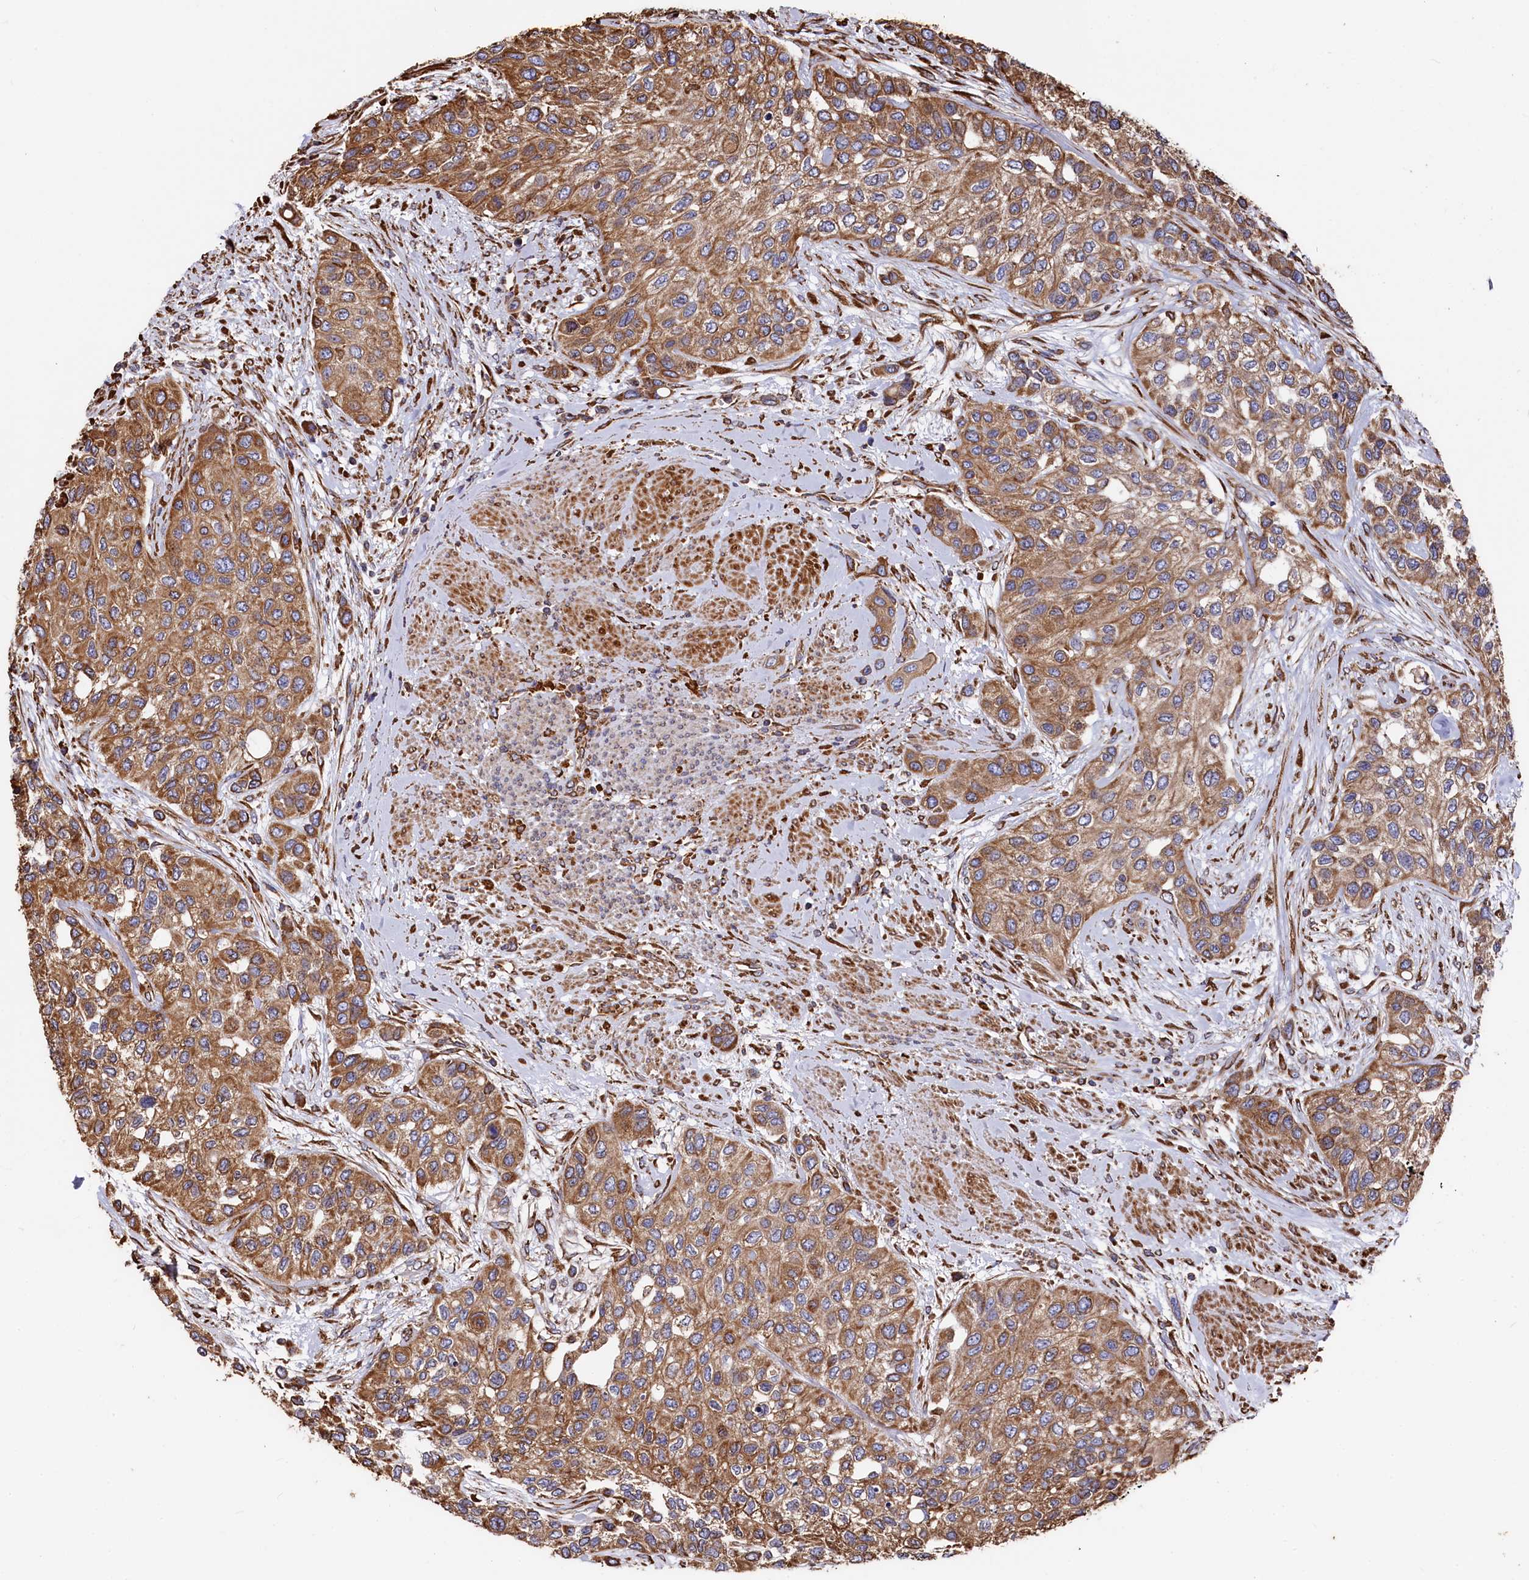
{"staining": {"intensity": "moderate", "quantity": ">75%", "location": "cytoplasmic/membranous"}, "tissue": "urothelial cancer", "cell_type": "Tumor cells", "image_type": "cancer", "snomed": [{"axis": "morphology", "description": "Normal tissue, NOS"}, {"axis": "morphology", "description": "Urothelial carcinoma, High grade"}, {"axis": "topography", "description": "Vascular tissue"}, {"axis": "topography", "description": "Urinary bladder"}], "caption": "The image demonstrates staining of high-grade urothelial carcinoma, revealing moderate cytoplasmic/membranous protein expression (brown color) within tumor cells.", "gene": "NEURL1B", "patient": {"sex": "female", "age": 56}}